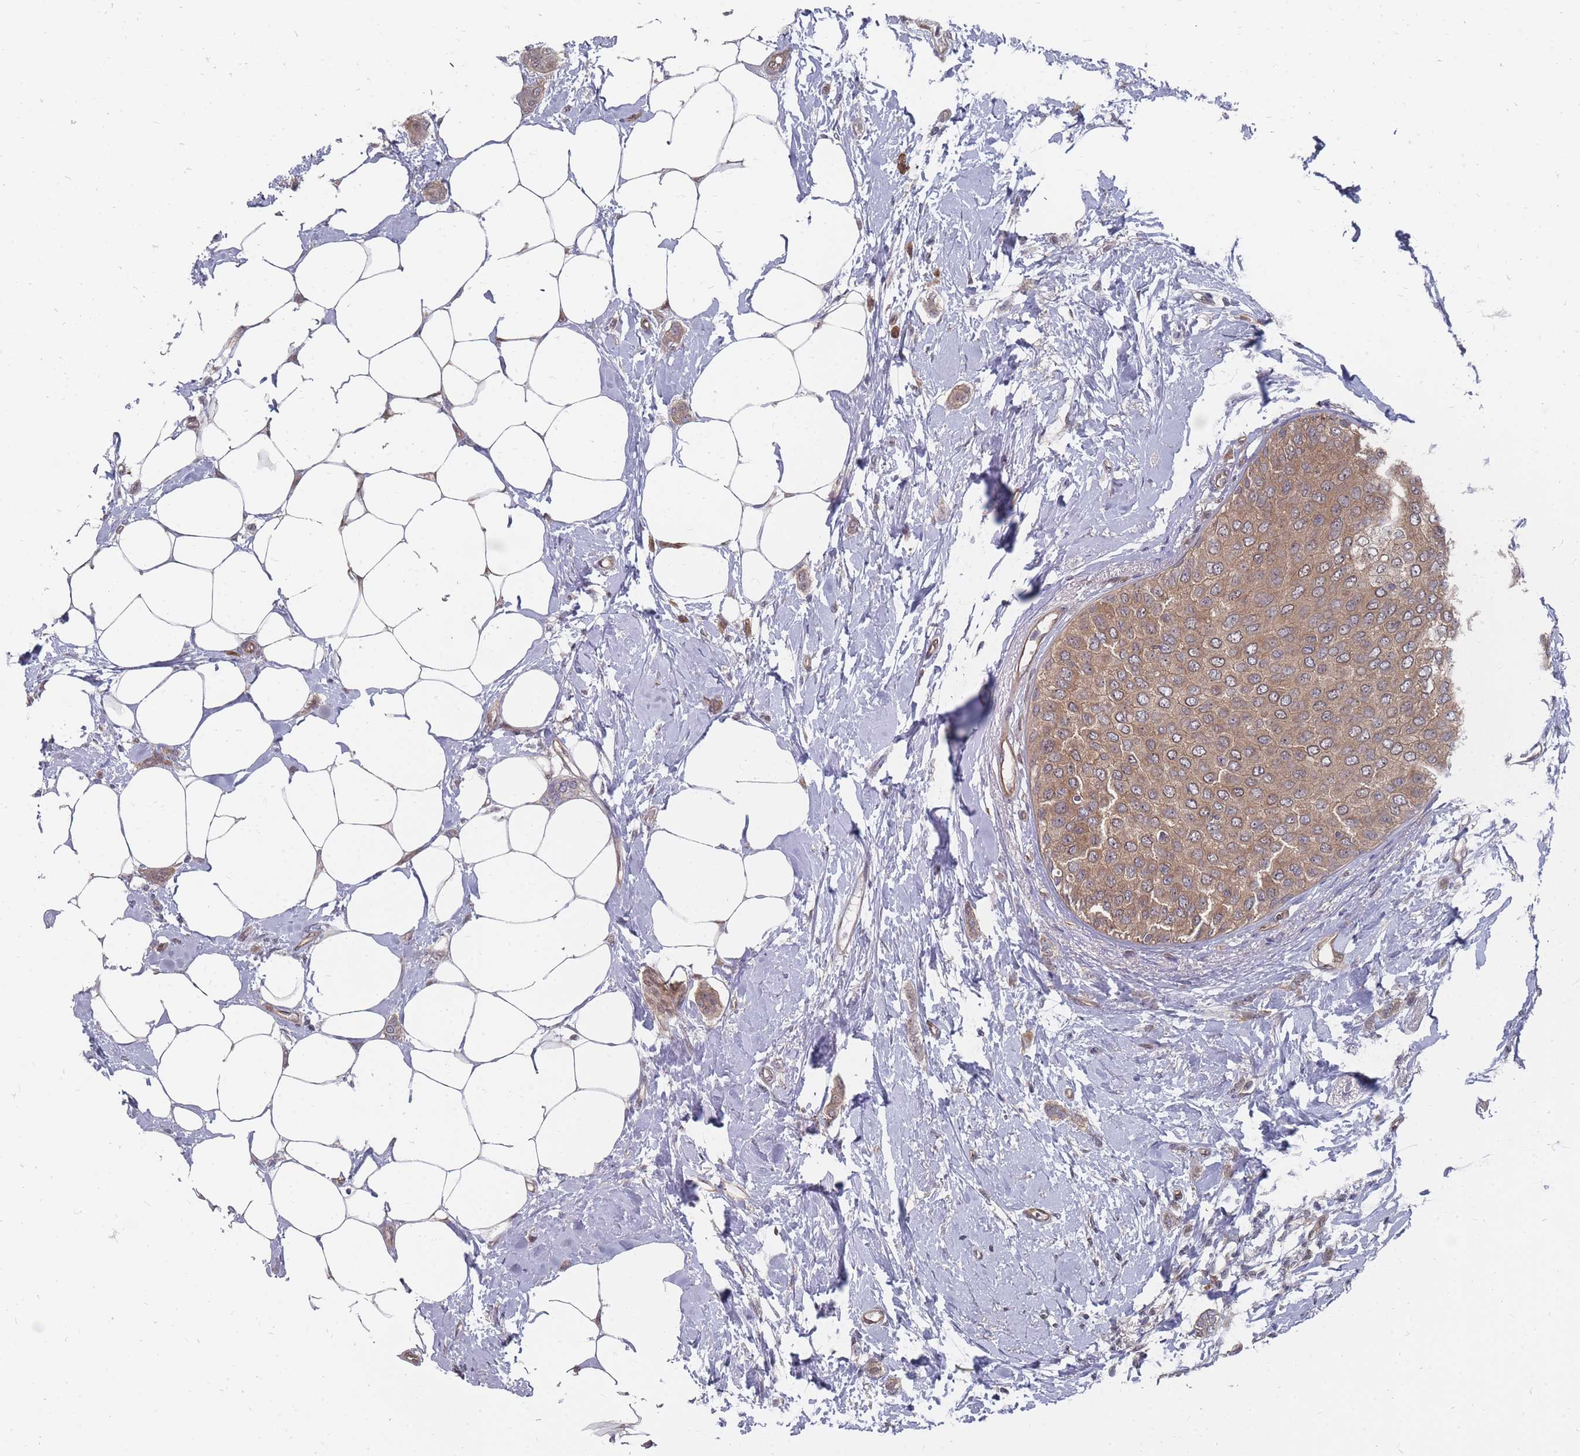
{"staining": {"intensity": "weak", "quantity": "25%-75%", "location": "cytoplasmic/membranous"}, "tissue": "breast cancer", "cell_type": "Tumor cells", "image_type": "cancer", "snomed": [{"axis": "morphology", "description": "Duct carcinoma"}, {"axis": "topography", "description": "Breast"}], "caption": "This is an image of IHC staining of breast cancer (infiltrating ductal carcinoma), which shows weak staining in the cytoplasmic/membranous of tumor cells.", "gene": "NKD1", "patient": {"sex": "female", "age": 72}}